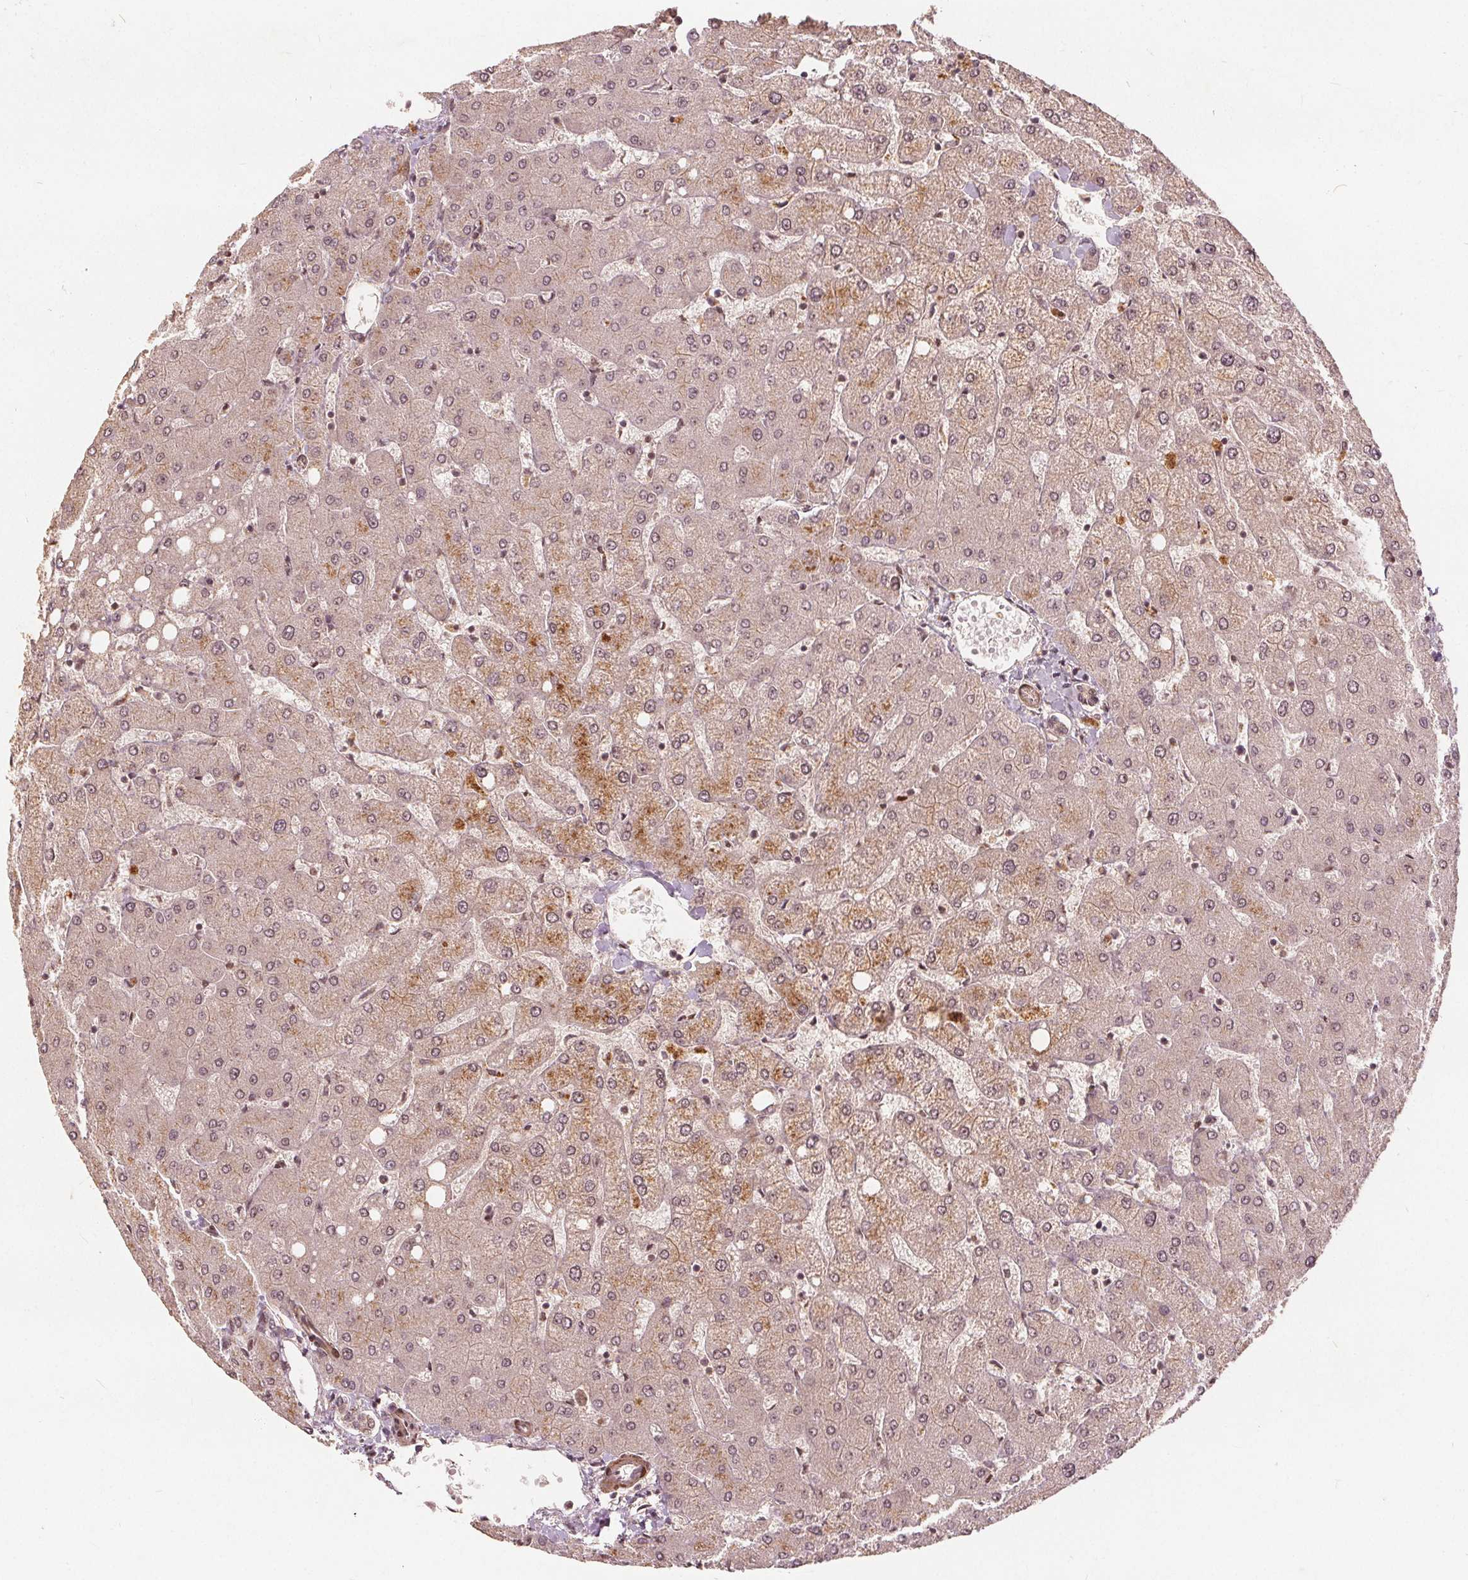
{"staining": {"intensity": "weak", "quantity": "25%-75%", "location": "nuclear"}, "tissue": "liver", "cell_type": "Cholangiocytes", "image_type": "normal", "snomed": [{"axis": "morphology", "description": "Normal tissue, NOS"}, {"axis": "topography", "description": "Liver"}], "caption": "IHC micrograph of benign liver: liver stained using IHC exhibits low levels of weak protein expression localized specifically in the nuclear of cholangiocytes, appearing as a nuclear brown color.", "gene": "PPP1CB", "patient": {"sex": "female", "age": 54}}